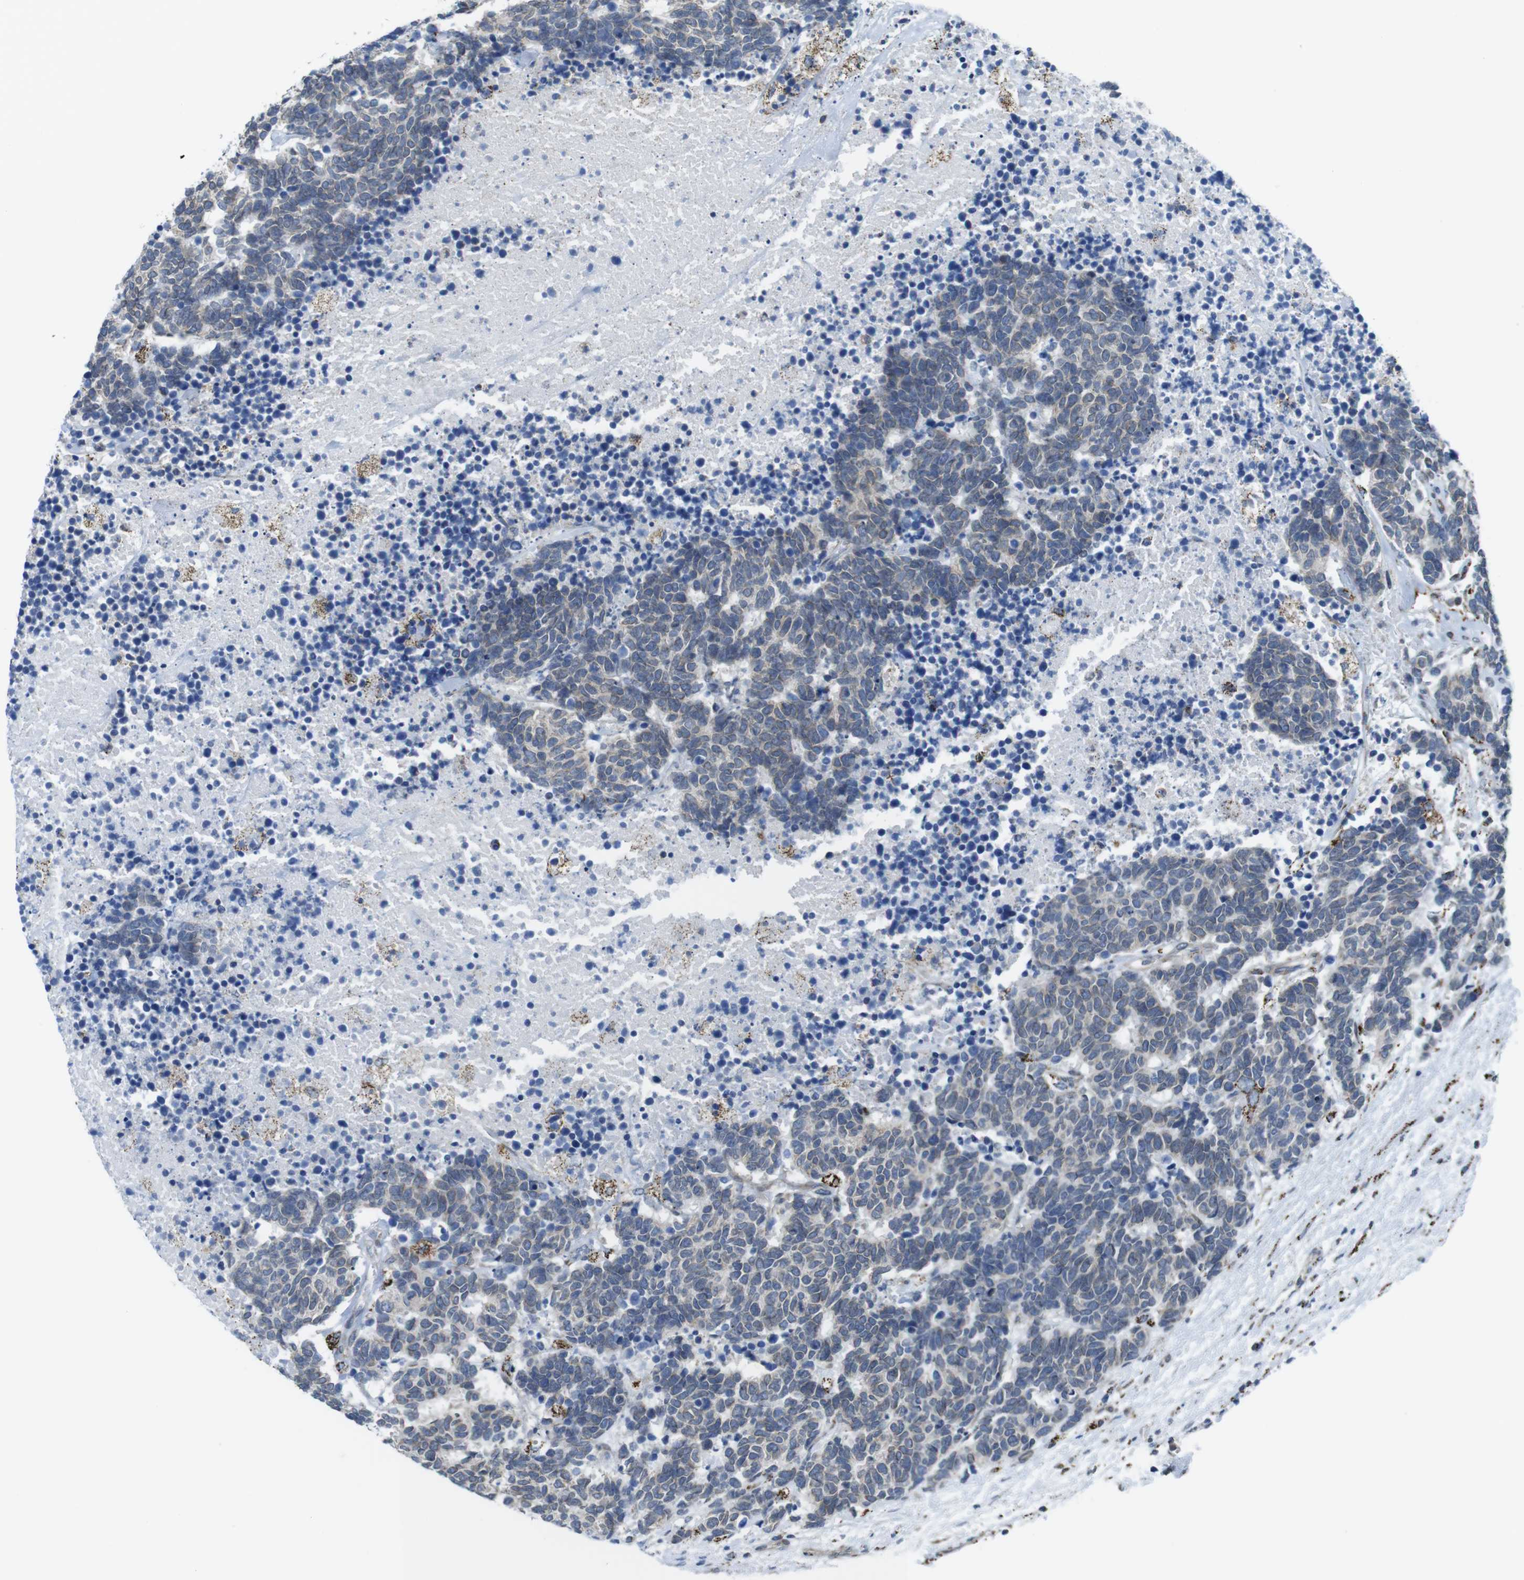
{"staining": {"intensity": "negative", "quantity": "none", "location": "none"}, "tissue": "carcinoid", "cell_type": "Tumor cells", "image_type": "cancer", "snomed": [{"axis": "morphology", "description": "Carcinoma, NOS"}, {"axis": "morphology", "description": "Carcinoid, malignant, NOS"}, {"axis": "topography", "description": "Urinary bladder"}], "caption": "Tumor cells show no significant protein staining in carcinoma.", "gene": "KCNE3", "patient": {"sex": "male", "age": 57}}